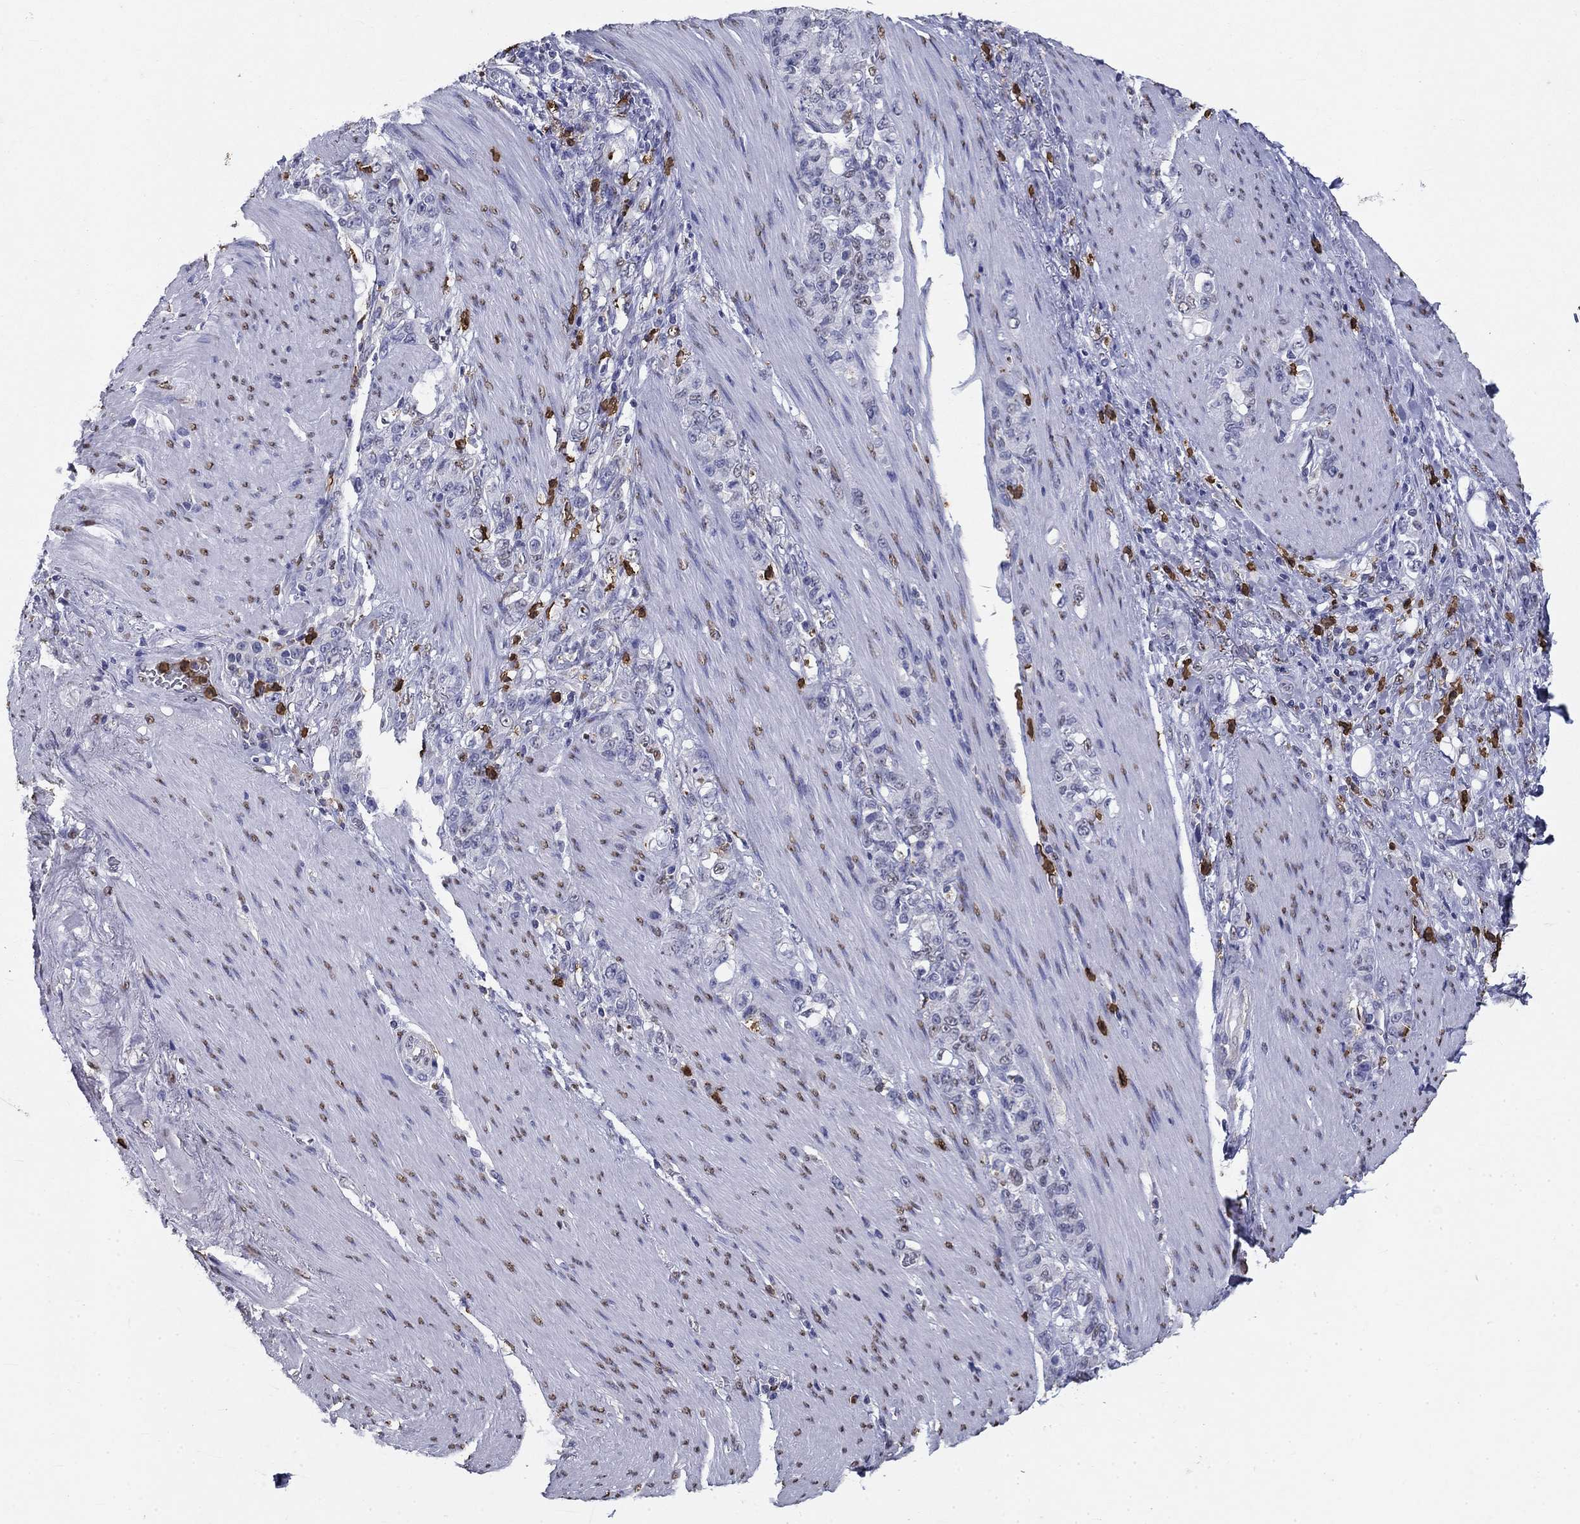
{"staining": {"intensity": "negative", "quantity": "none", "location": "none"}, "tissue": "stomach cancer", "cell_type": "Tumor cells", "image_type": "cancer", "snomed": [{"axis": "morphology", "description": "Adenocarcinoma, NOS"}, {"axis": "topography", "description": "Stomach"}], "caption": "Immunohistochemistry image of neoplastic tissue: human stomach adenocarcinoma stained with DAB (3,3'-diaminobenzidine) displays no significant protein positivity in tumor cells.", "gene": "IGSF8", "patient": {"sex": "female", "age": 79}}